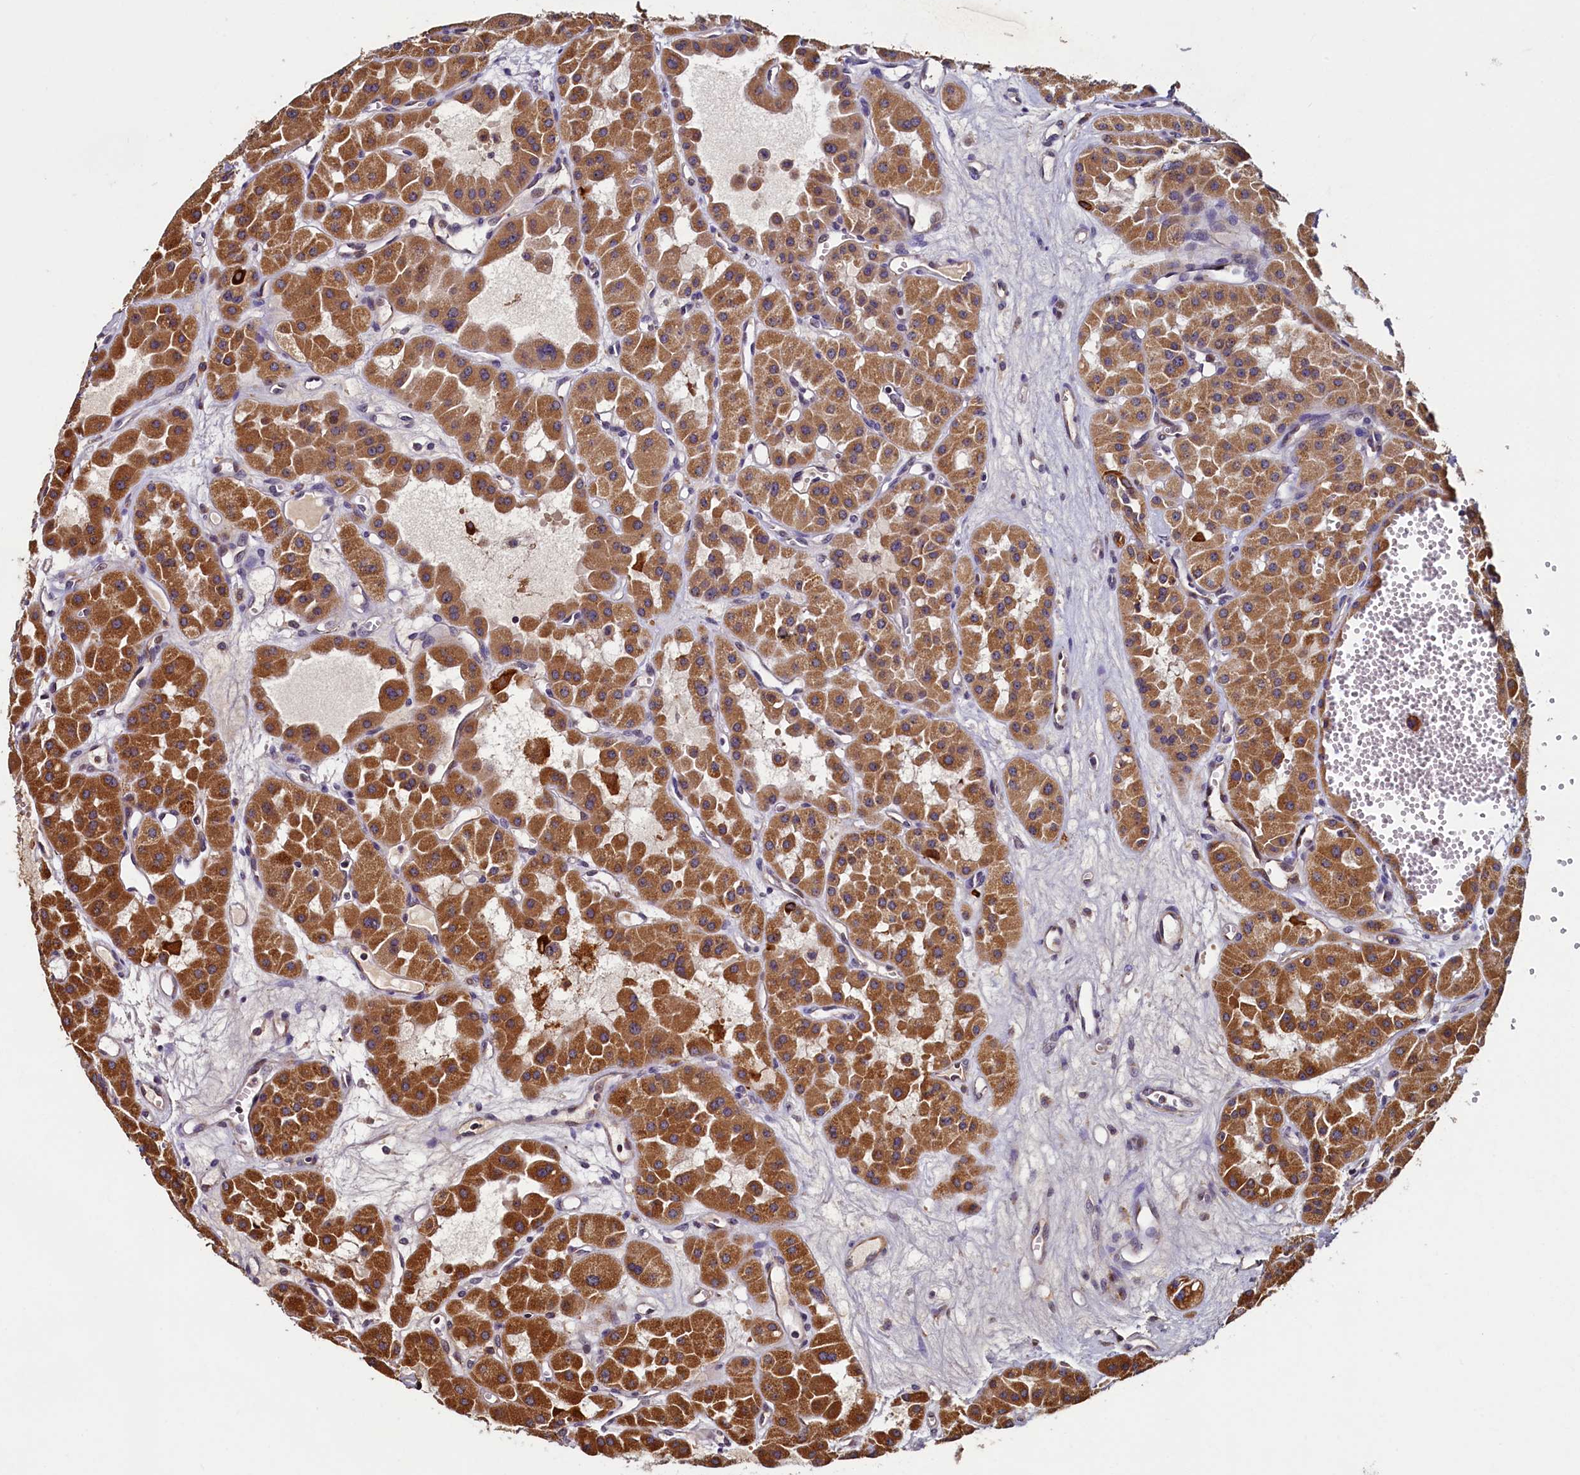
{"staining": {"intensity": "moderate", "quantity": ">75%", "location": "cytoplasmic/membranous"}, "tissue": "renal cancer", "cell_type": "Tumor cells", "image_type": "cancer", "snomed": [{"axis": "morphology", "description": "Carcinoma, NOS"}, {"axis": "topography", "description": "Kidney"}], "caption": "Carcinoma (renal) stained with DAB immunohistochemistry (IHC) exhibits medium levels of moderate cytoplasmic/membranous staining in approximately >75% of tumor cells.", "gene": "NCKAP5L", "patient": {"sex": "female", "age": 75}}